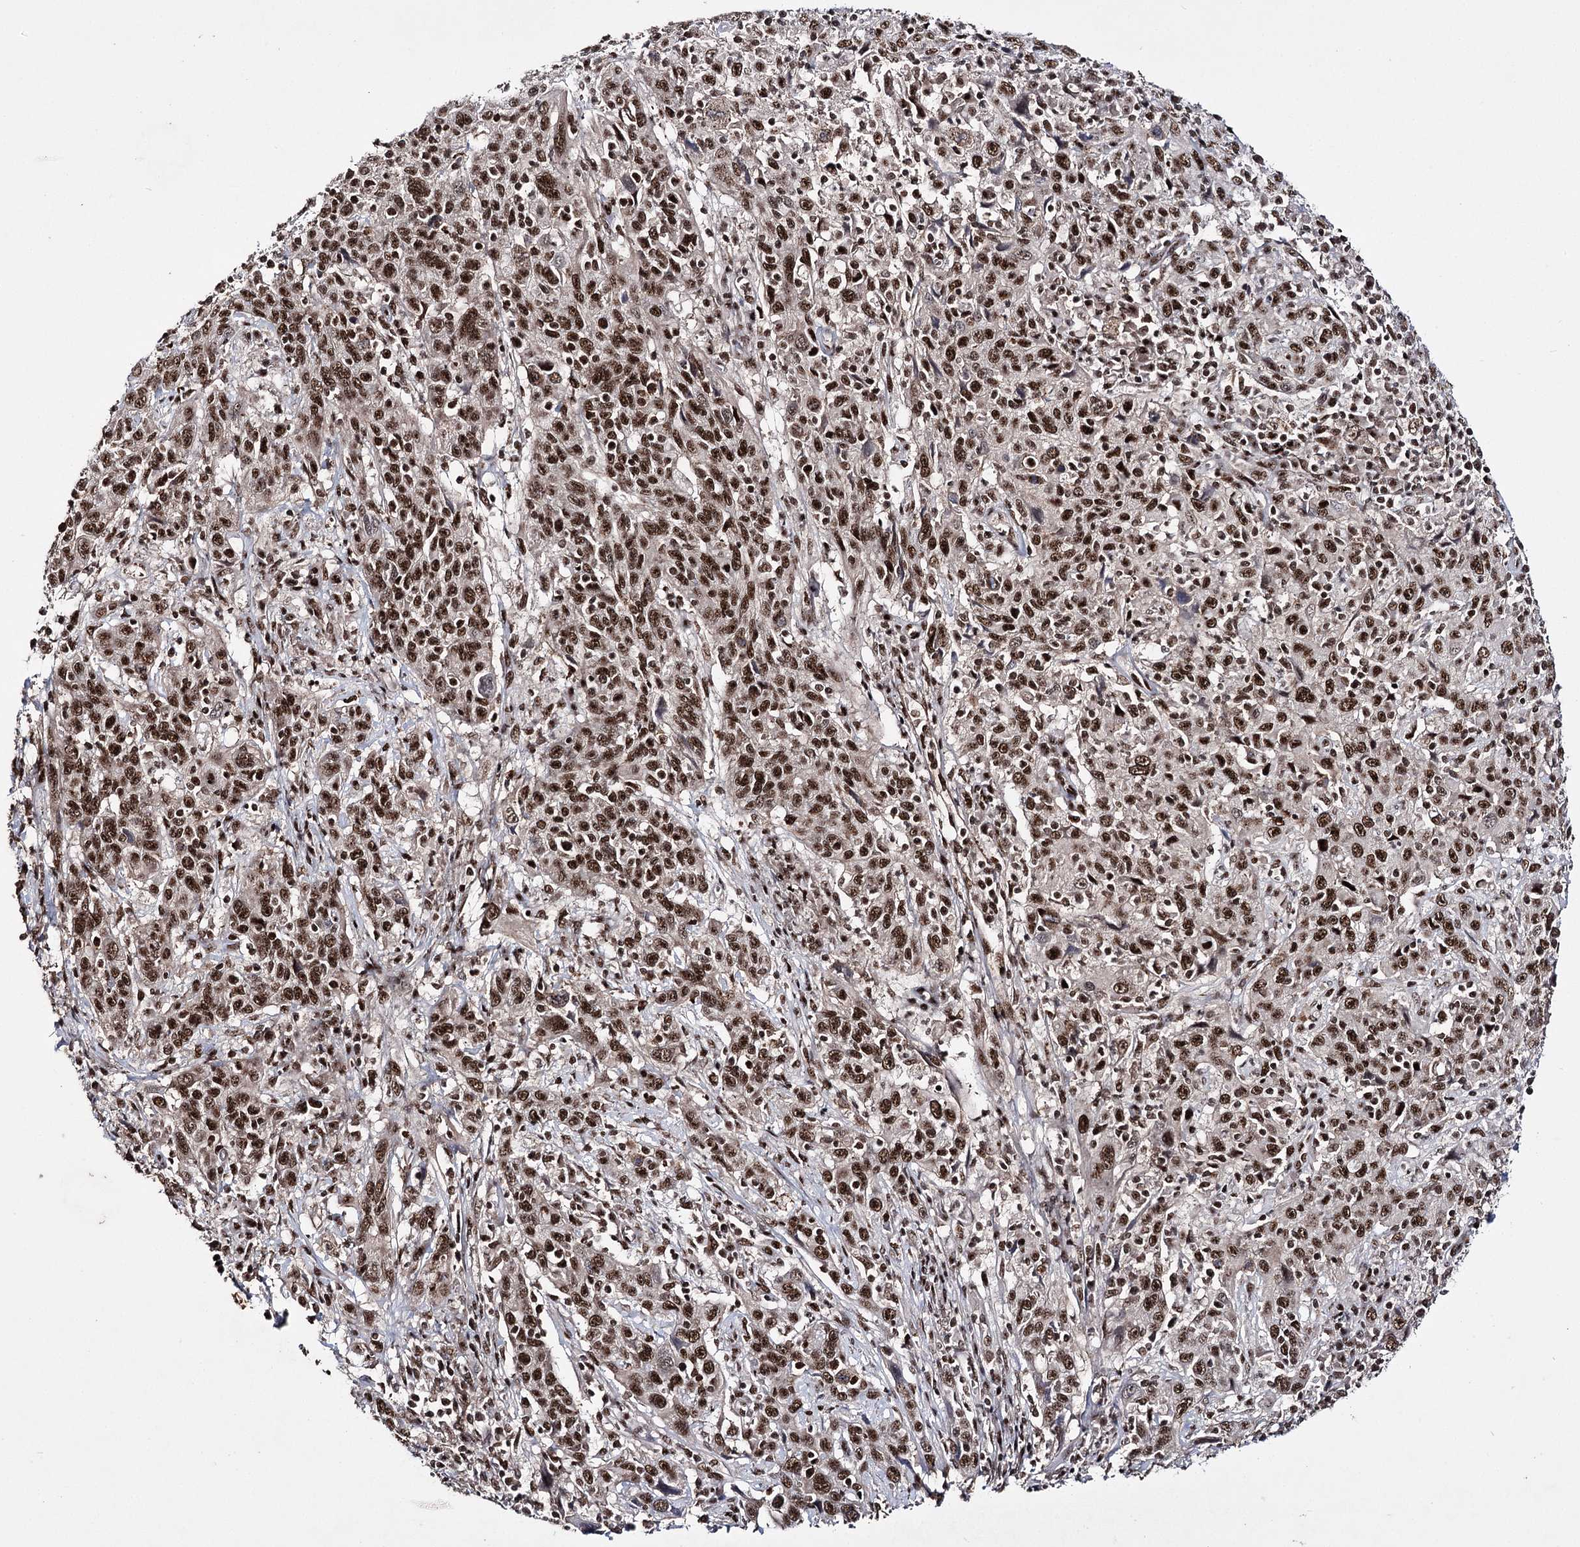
{"staining": {"intensity": "strong", "quantity": ">75%", "location": "nuclear"}, "tissue": "cervical cancer", "cell_type": "Tumor cells", "image_type": "cancer", "snomed": [{"axis": "morphology", "description": "Squamous cell carcinoma, NOS"}, {"axis": "topography", "description": "Cervix"}], "caption": "DAB (3,3'-diaminobenzidine) immunohistochemical staining of cervical squamous cell carcinoma reveals strong nuclear protein staining in approximately >75% of tumor cells.", "gene": "PRPF40A", "patient": {"sex": "female", "age": 46}}